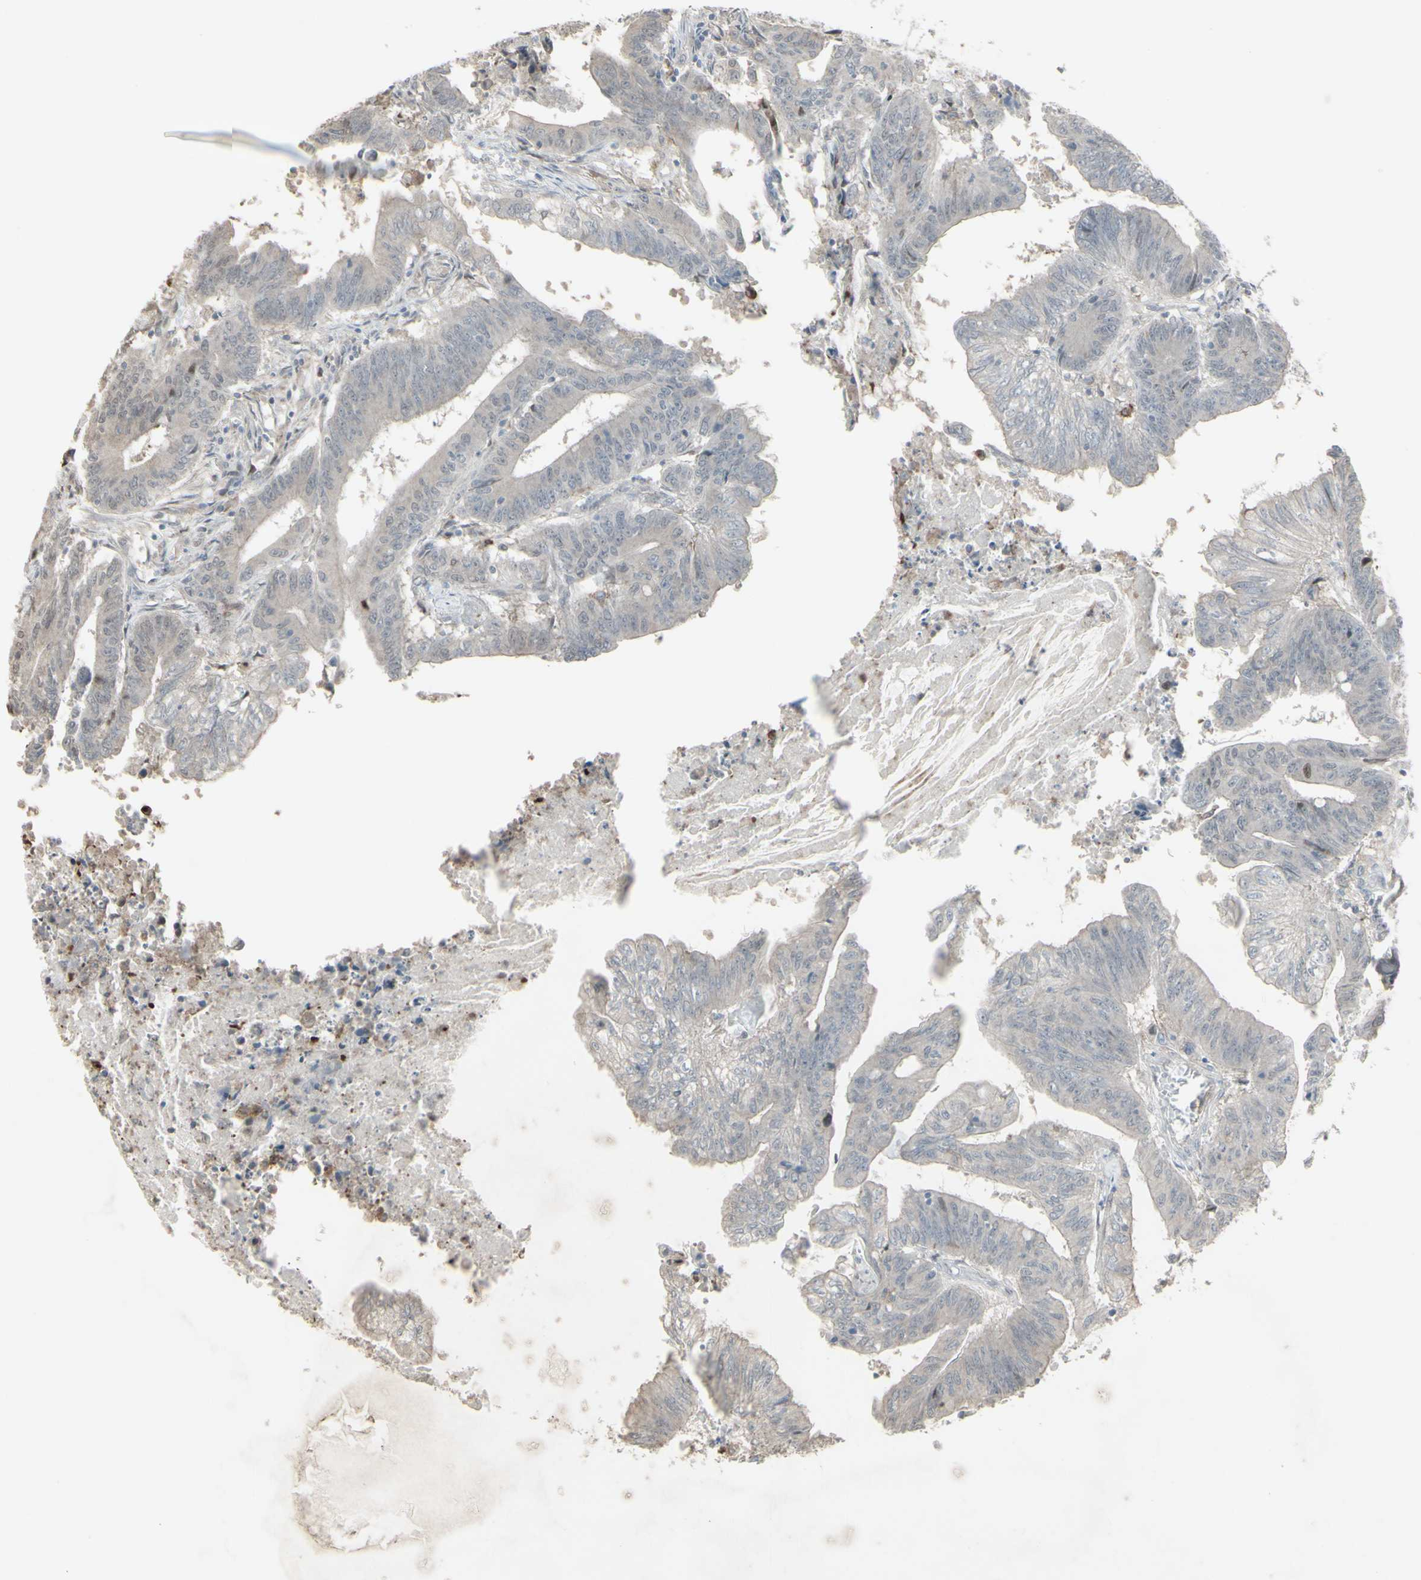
{"staining": {"intensity": "weak", "quantity": ">75%", "location": "cytoplasmic/membranous"}, "tissue": "colorectal cancer", "cell_type": "Tumor cells", "image_type": "cancer", "snomed": [{"axis": "morphology", "description": "Adenocarcinoma, NOS"}, {"axis": "topography", "description": "Colon"}], "caption": "This image demonstrates adenocarcinoma (colorectal) stained with immunohistochemistry to label a protein in brown. The cytoplasmic/membranous of tumor cells show weak positivity for the protein. Nuclei are counter-stained blue.", "gene": "CD33", "patient": {"sex": "male", "age": 45}}